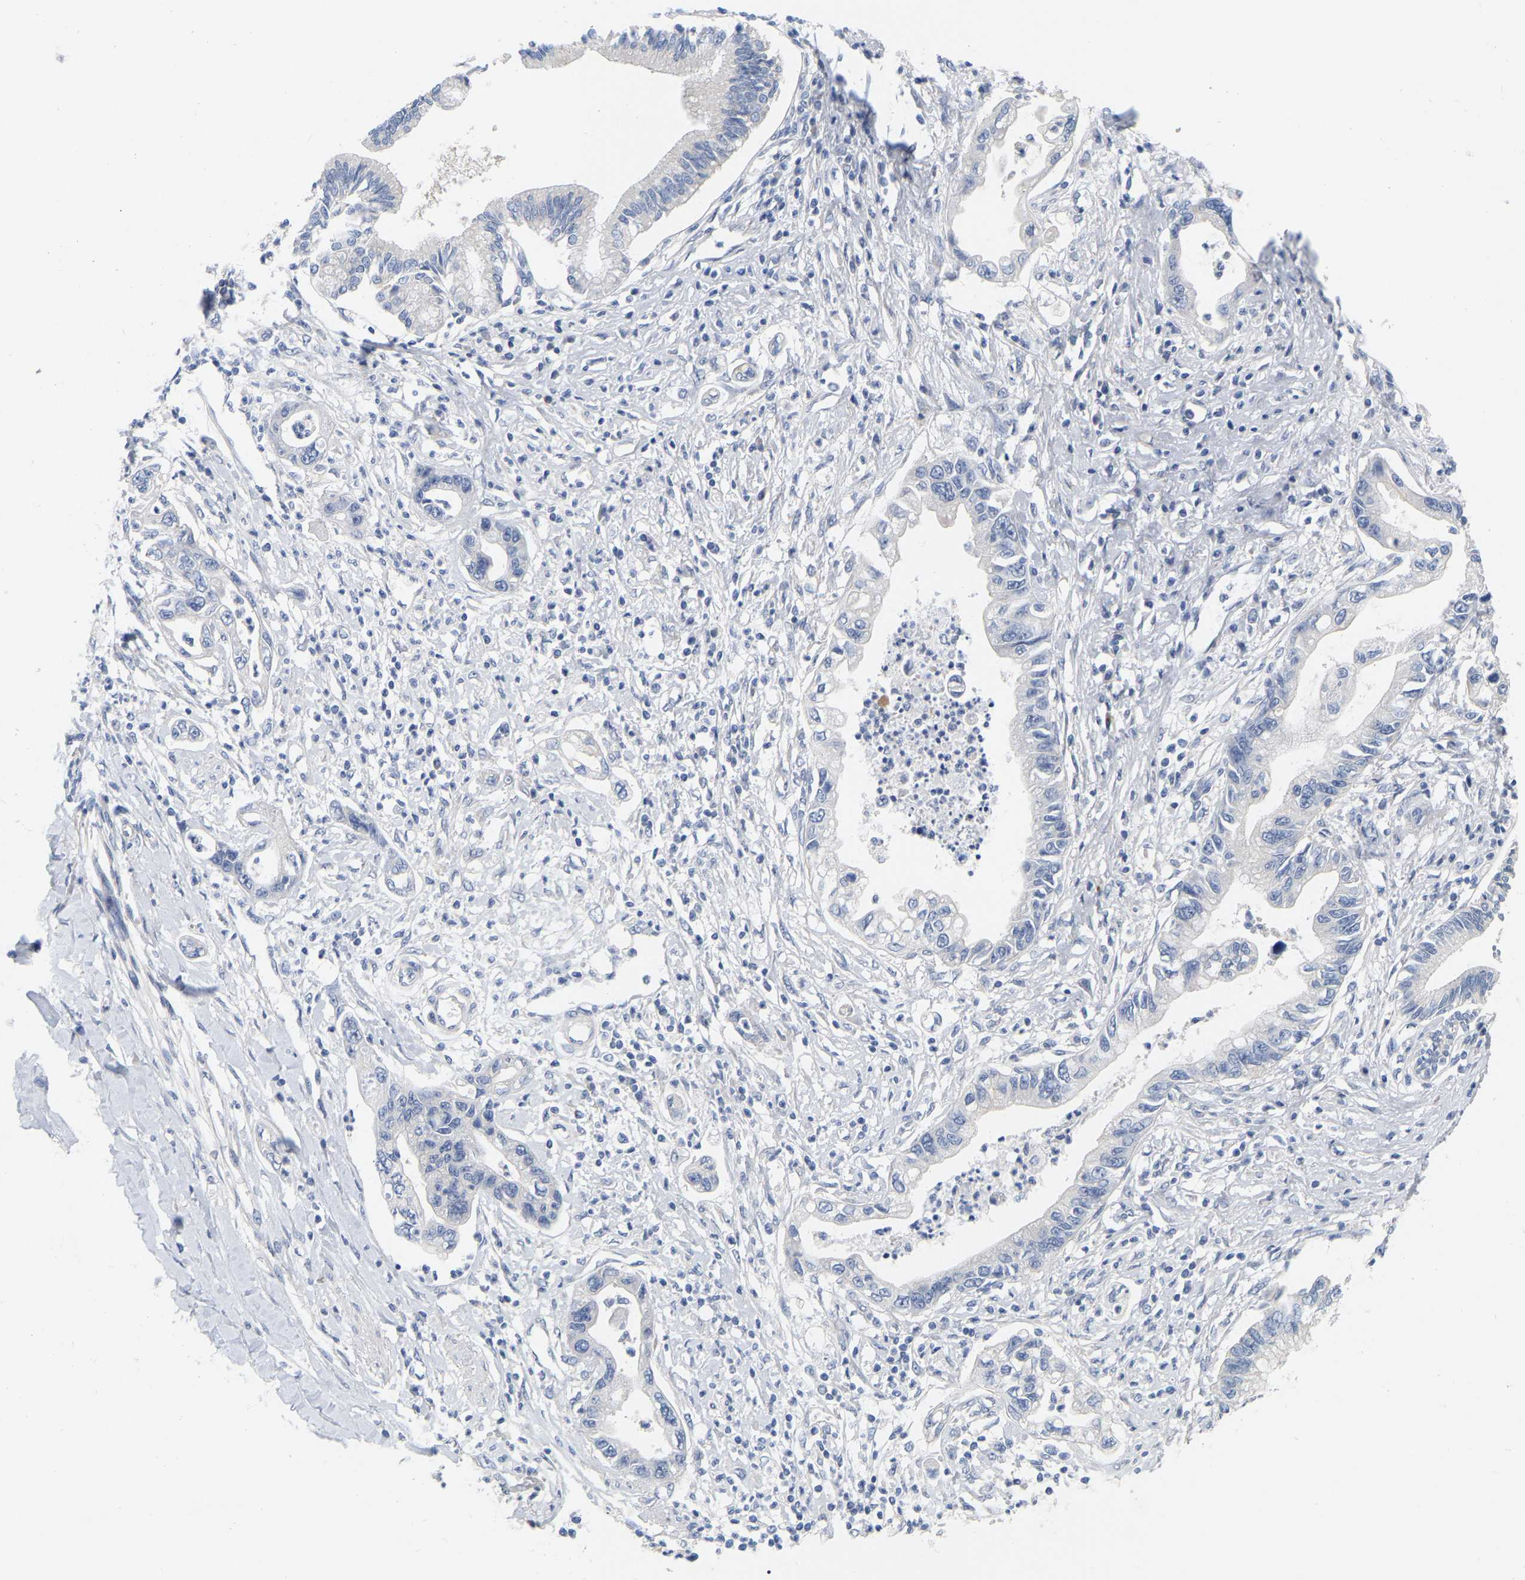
{"staining": {"intensity": "negative", "quantity": "none", "location": "none"}, "tissue": "pancreatic cancer", "cell_type": "Tumor cells", "image_type": "cancer", "snomed": [{"axis": "morphology", "description": "Adenocarcinoma, NOS"}, {"axis": "topography", "description": "Pancreas"}], "caption": "IHC photomicrograph of human pancreatic adenocarcinoma stained for a protein (brown), which shows no positivity in tumor cells.", "gene": "WIPI2", "patient": {"sex": "male", "age": 56}}